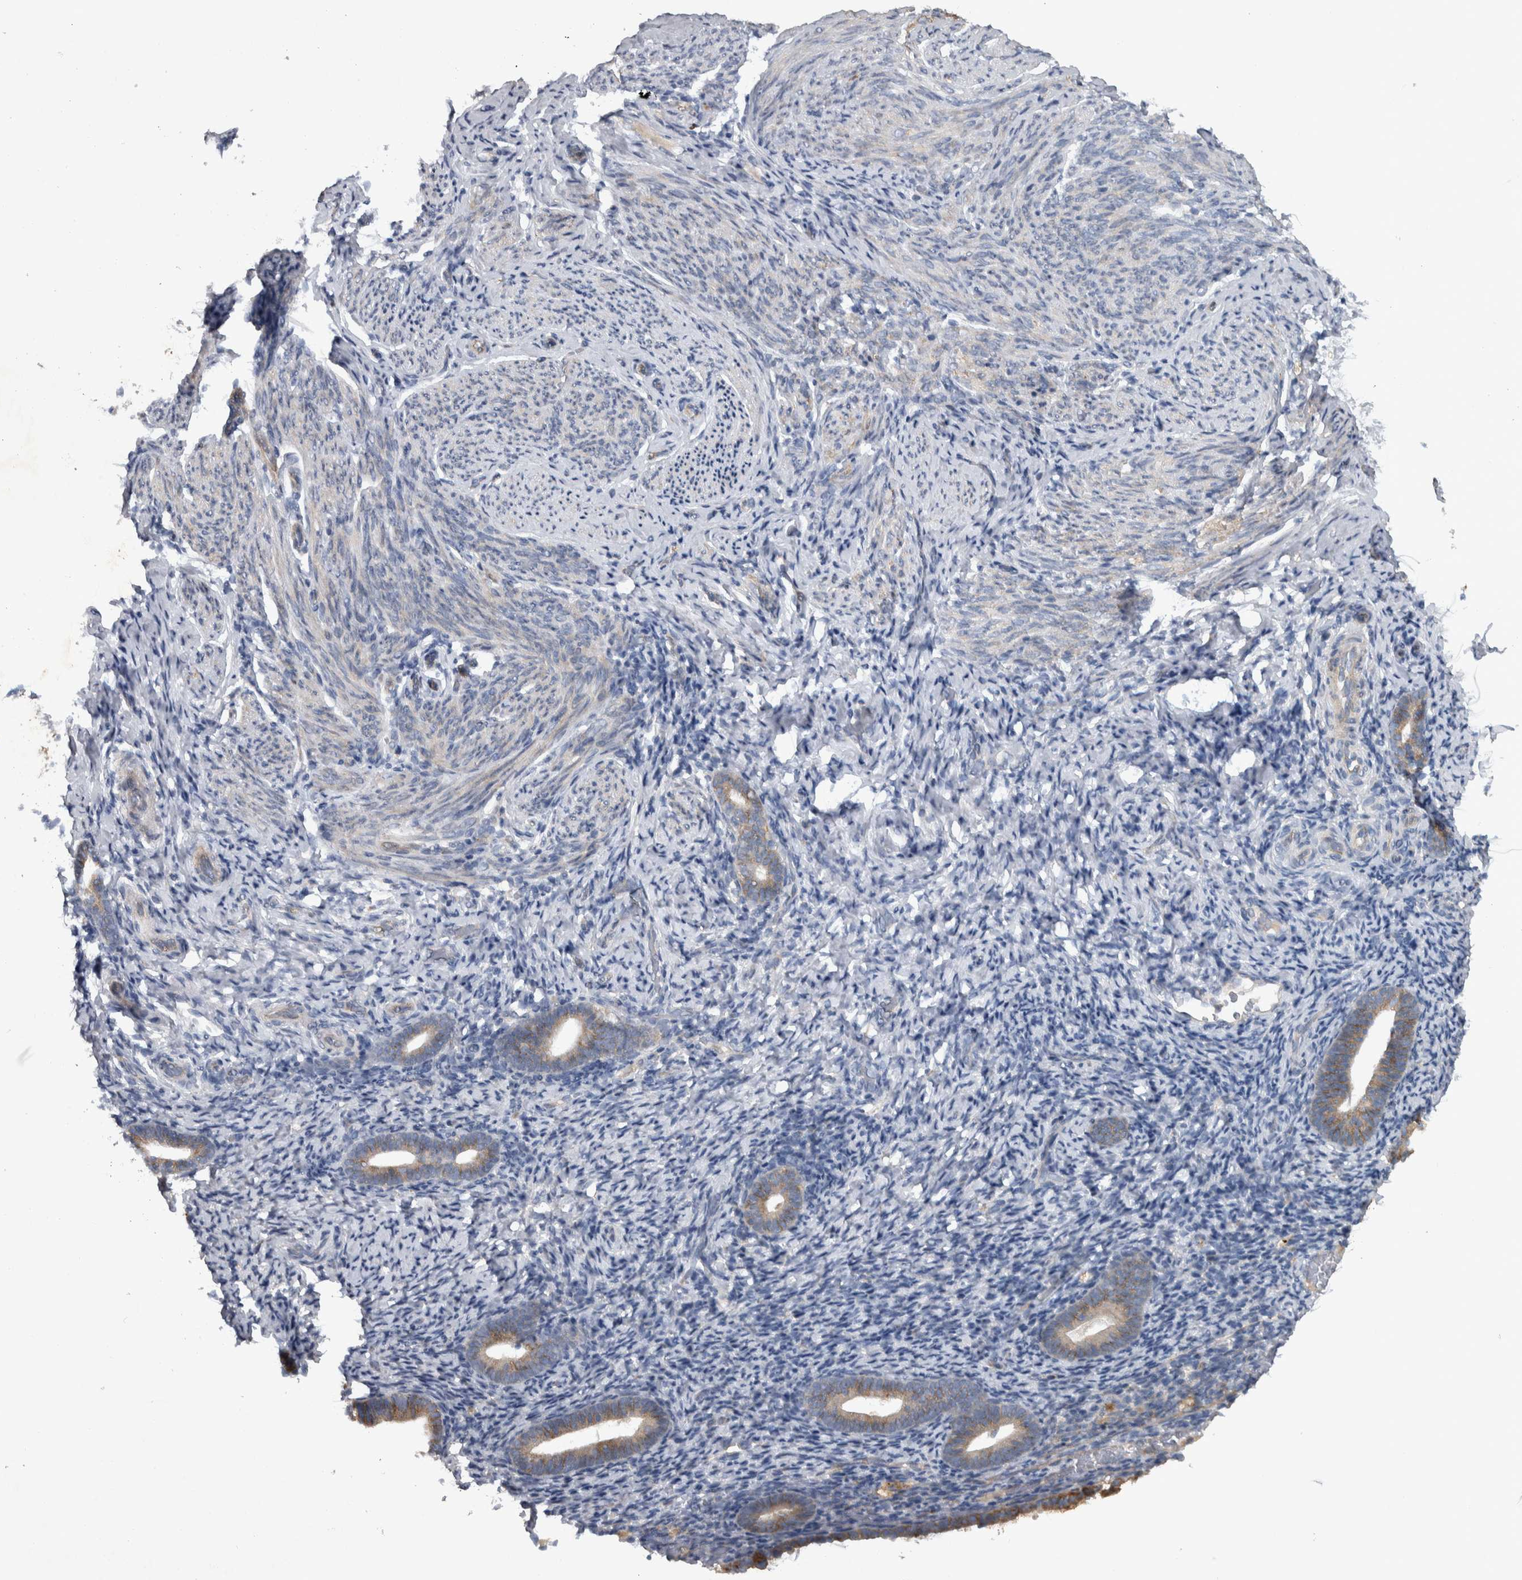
{"staining": {"intensity": "negative", "quantity": "none", "location": "none"}, "tissue": "endometrium", "cell_type": "Cells in endometrial stroma", "image_type": "normal", "snomed": [{"axis": "morphology", "description": "Normal tissue, NOS"}, {"axis": "topography", "description": "Endometrium"}], "caption": "IHC photomicrograph of benign endometrium: human endometrium stained with DAB shows no significant protein expression in cells in endometrial stroma.", "gene": "NT5C2", "patient": {"sex": "female", "age": 51}}